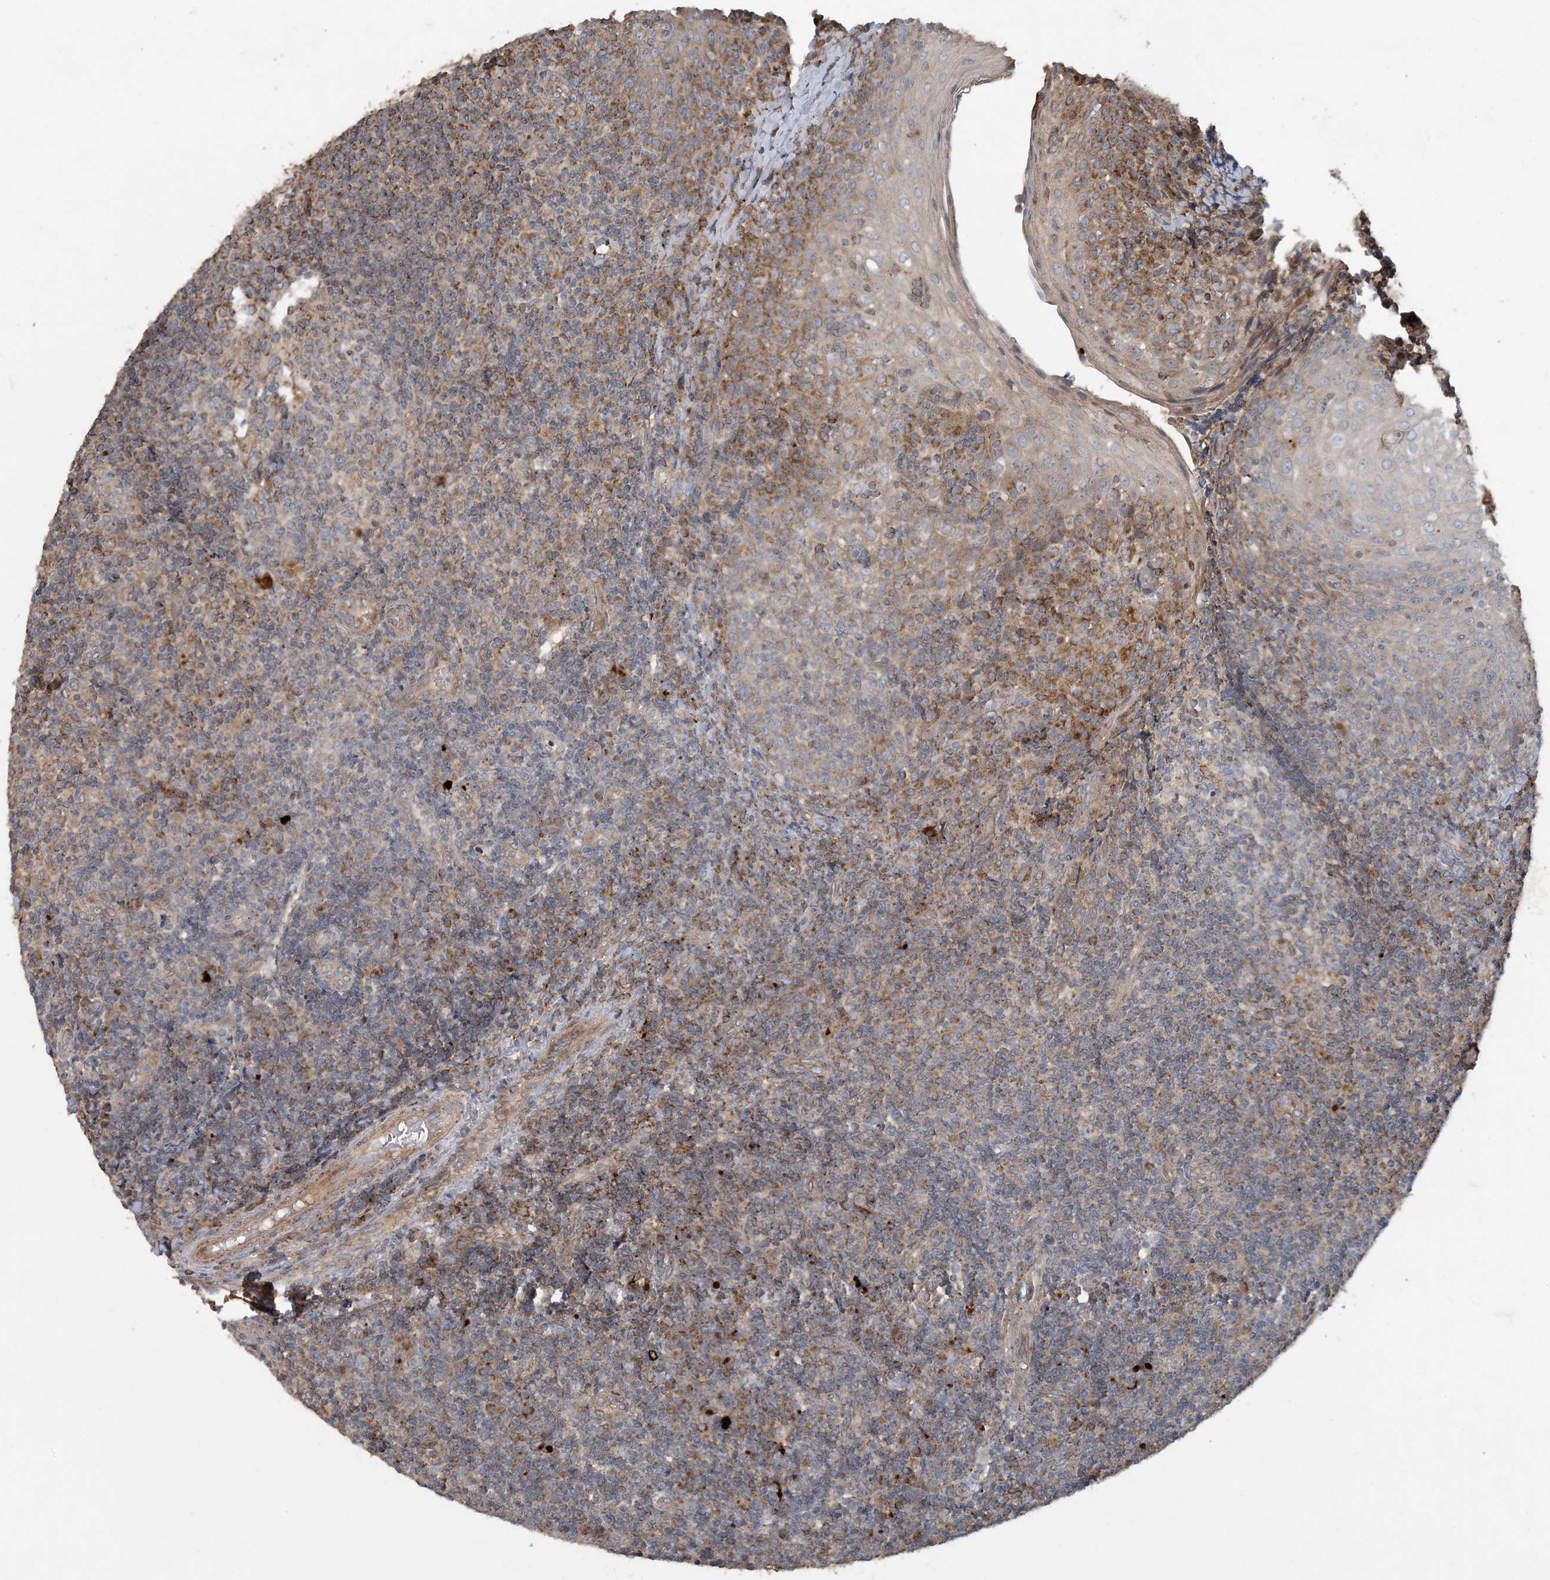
{"staining": {"intensity": "moderate", "quantity": "<25%", "location": "cytoplasmic/membranous"}, "tissue": "tonsil", "cell_type": "Germinal center cells", "image_type": "normal", "snomed": [{"axis": "morphology", "description": "Normal tissue, NOS"}, {"axis": "topography", "description": "Tonsil"}], "caption": "IHC micrograph of normal tonsil: tonsil stained using immunohistochemistry shows low levels of moderate protein expression localized specifically in the cytoplasmic/membranous of germinal center cells, appearing as a cytoplasmic/membranous brown color.", "gene": "LTN1", "patient": {"sex": "female", "age": 19}}